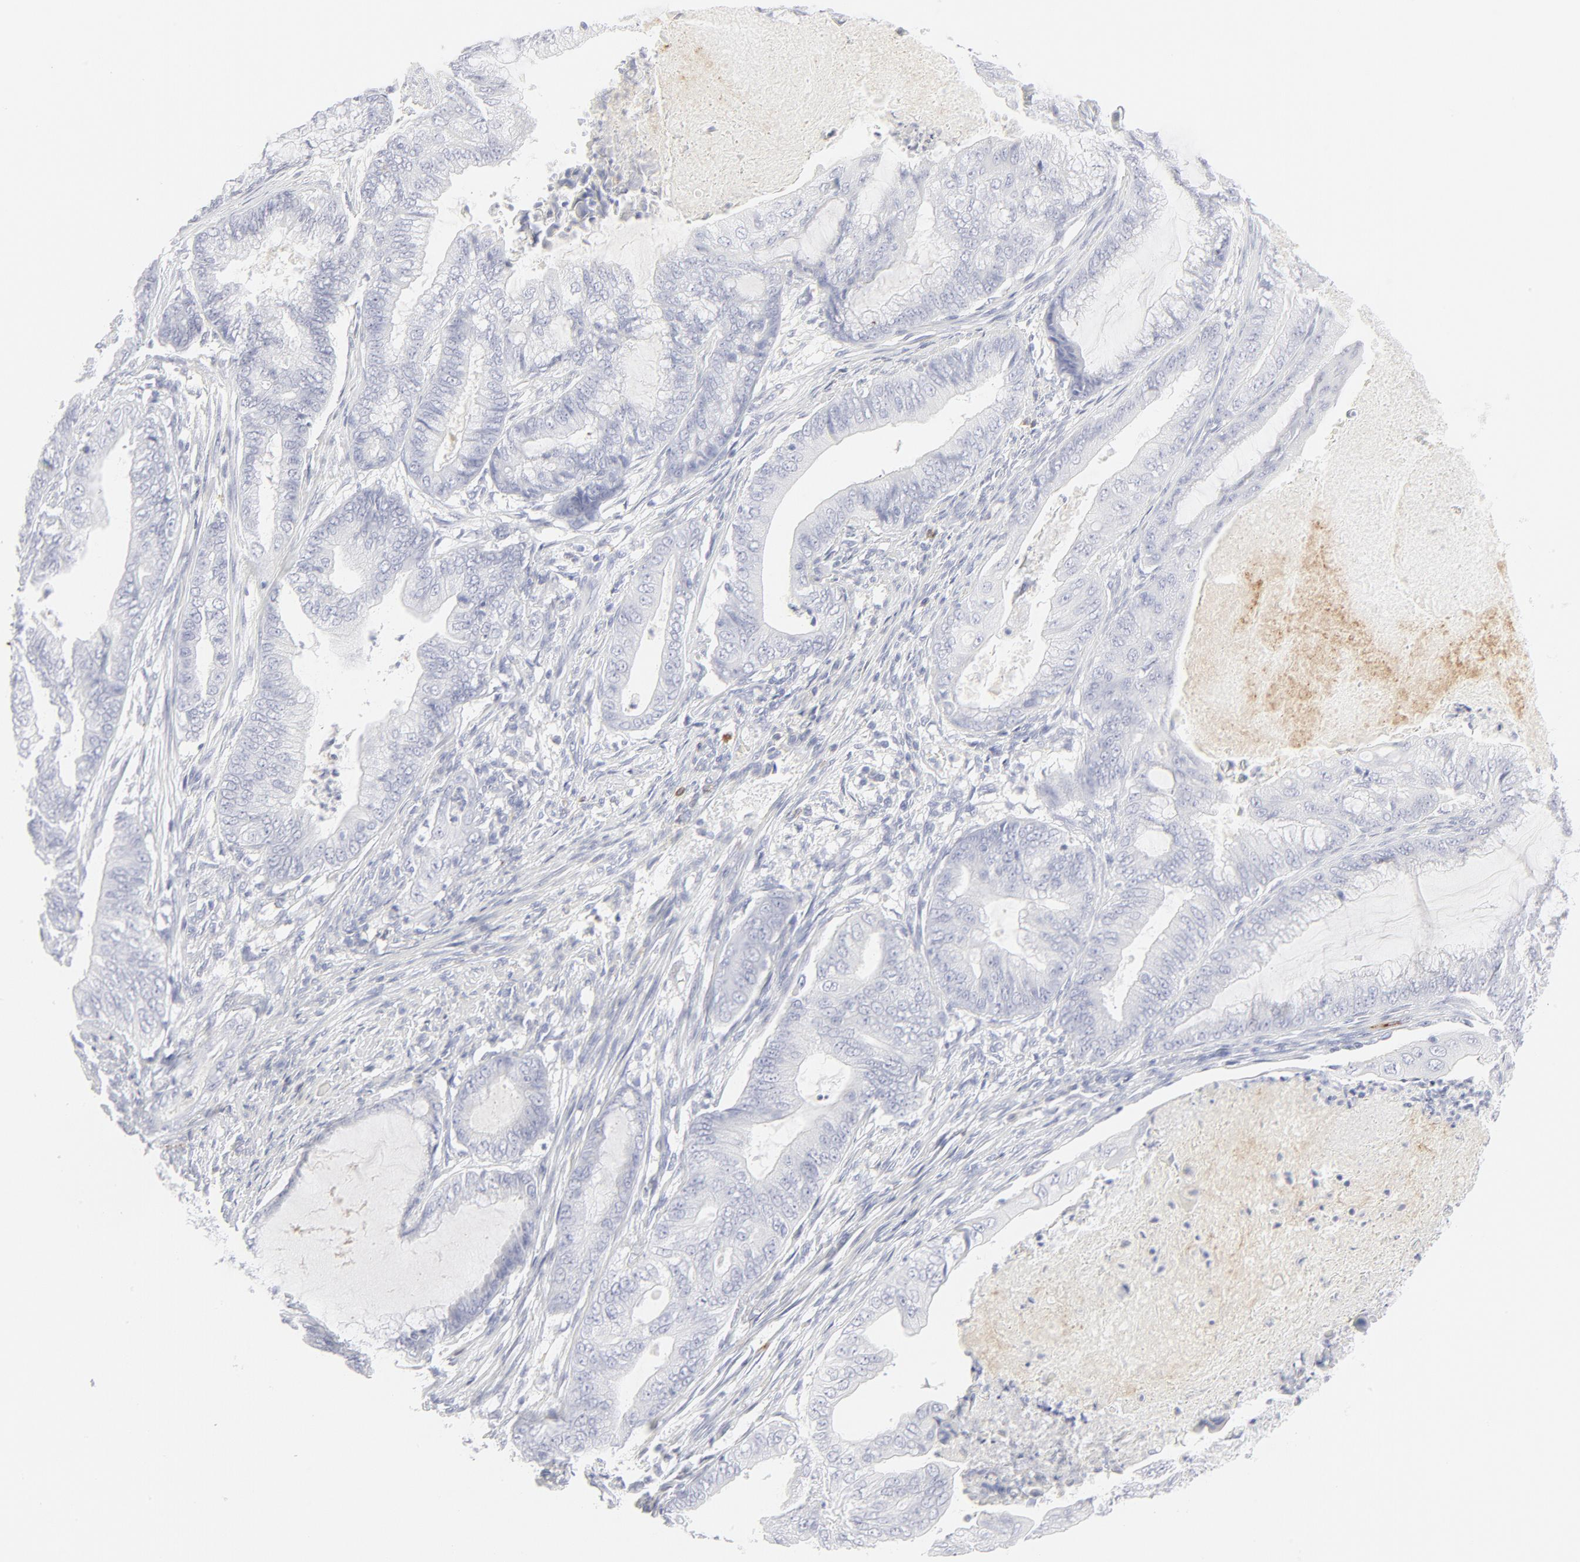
{"staining": {"intensity": "negative", "quantity": "none", "location": "none"}, "tissue": "endometrial cancer", "cell_type": "Tumor cells", "image_type": "cancer", "snomed": [{"axis": "morphology", "description": "Adenocarcinoma, NOS"}, {"axis": "topography", "description": "Endometrium"}], "caption": "A photomicrograph of adenocarcinoma (endometrial) stained for a protein reveals no brown staining in tumor cells.", "gene": "CCR7", "patient": {"sex": "female", "age": 63}}